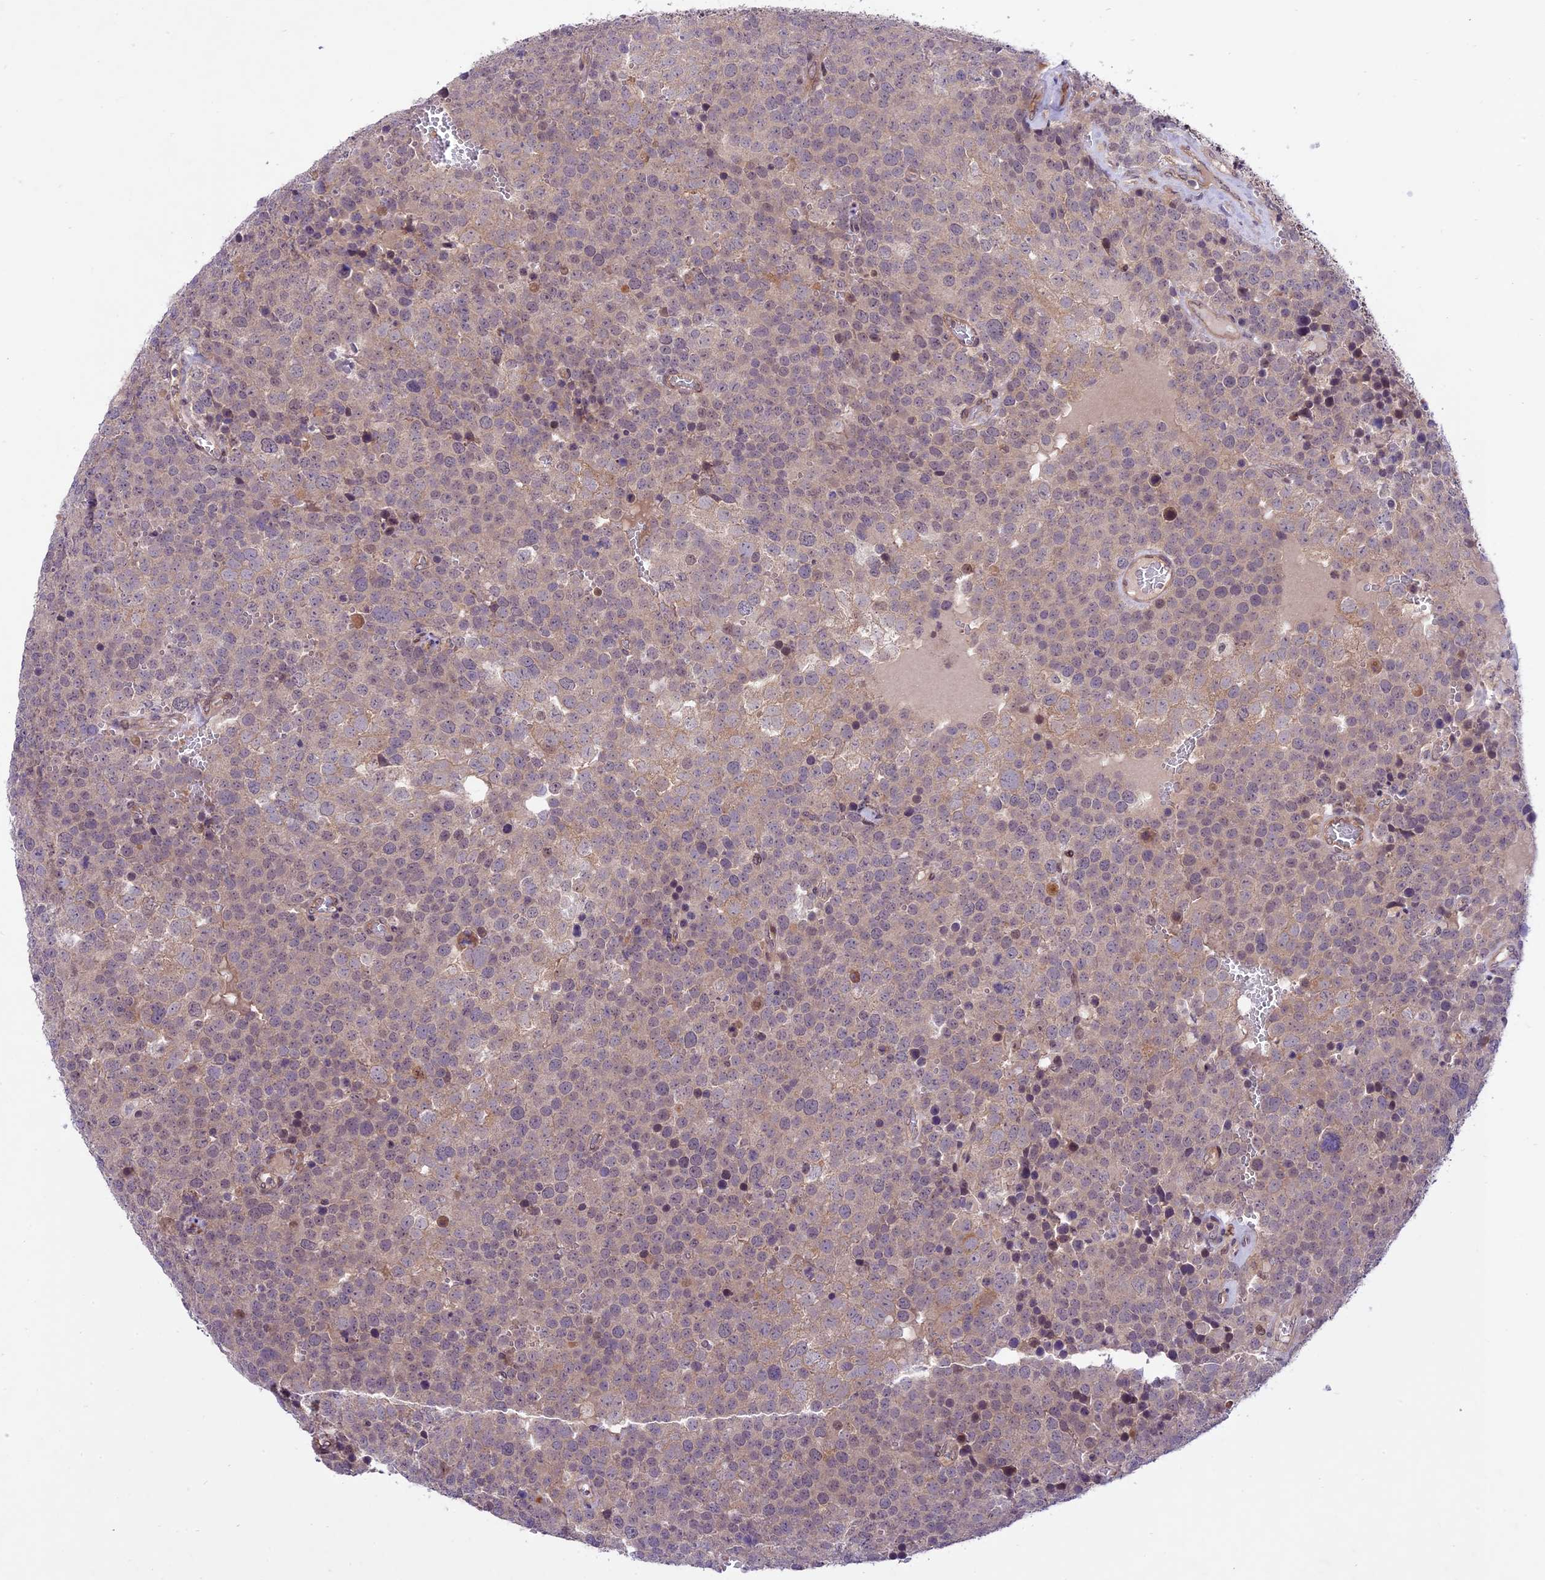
{"staining": {"intensity": "negative", "quantity": "none", "location": "none"}, "tissue": "testis cancer", "cell_type": "Tumor cells", "image_type": "cancer", "snomed": [{"axis": "morphology", "description": "Seminoma, NOS"}, {"axis": "topography", "description": "Testis"}], "caption": "Tumor cells are negative for protein expression in human testis cancer (seminoma).", "gene": "SPRED1", "patient": {"sex": "male", "age": 71}}